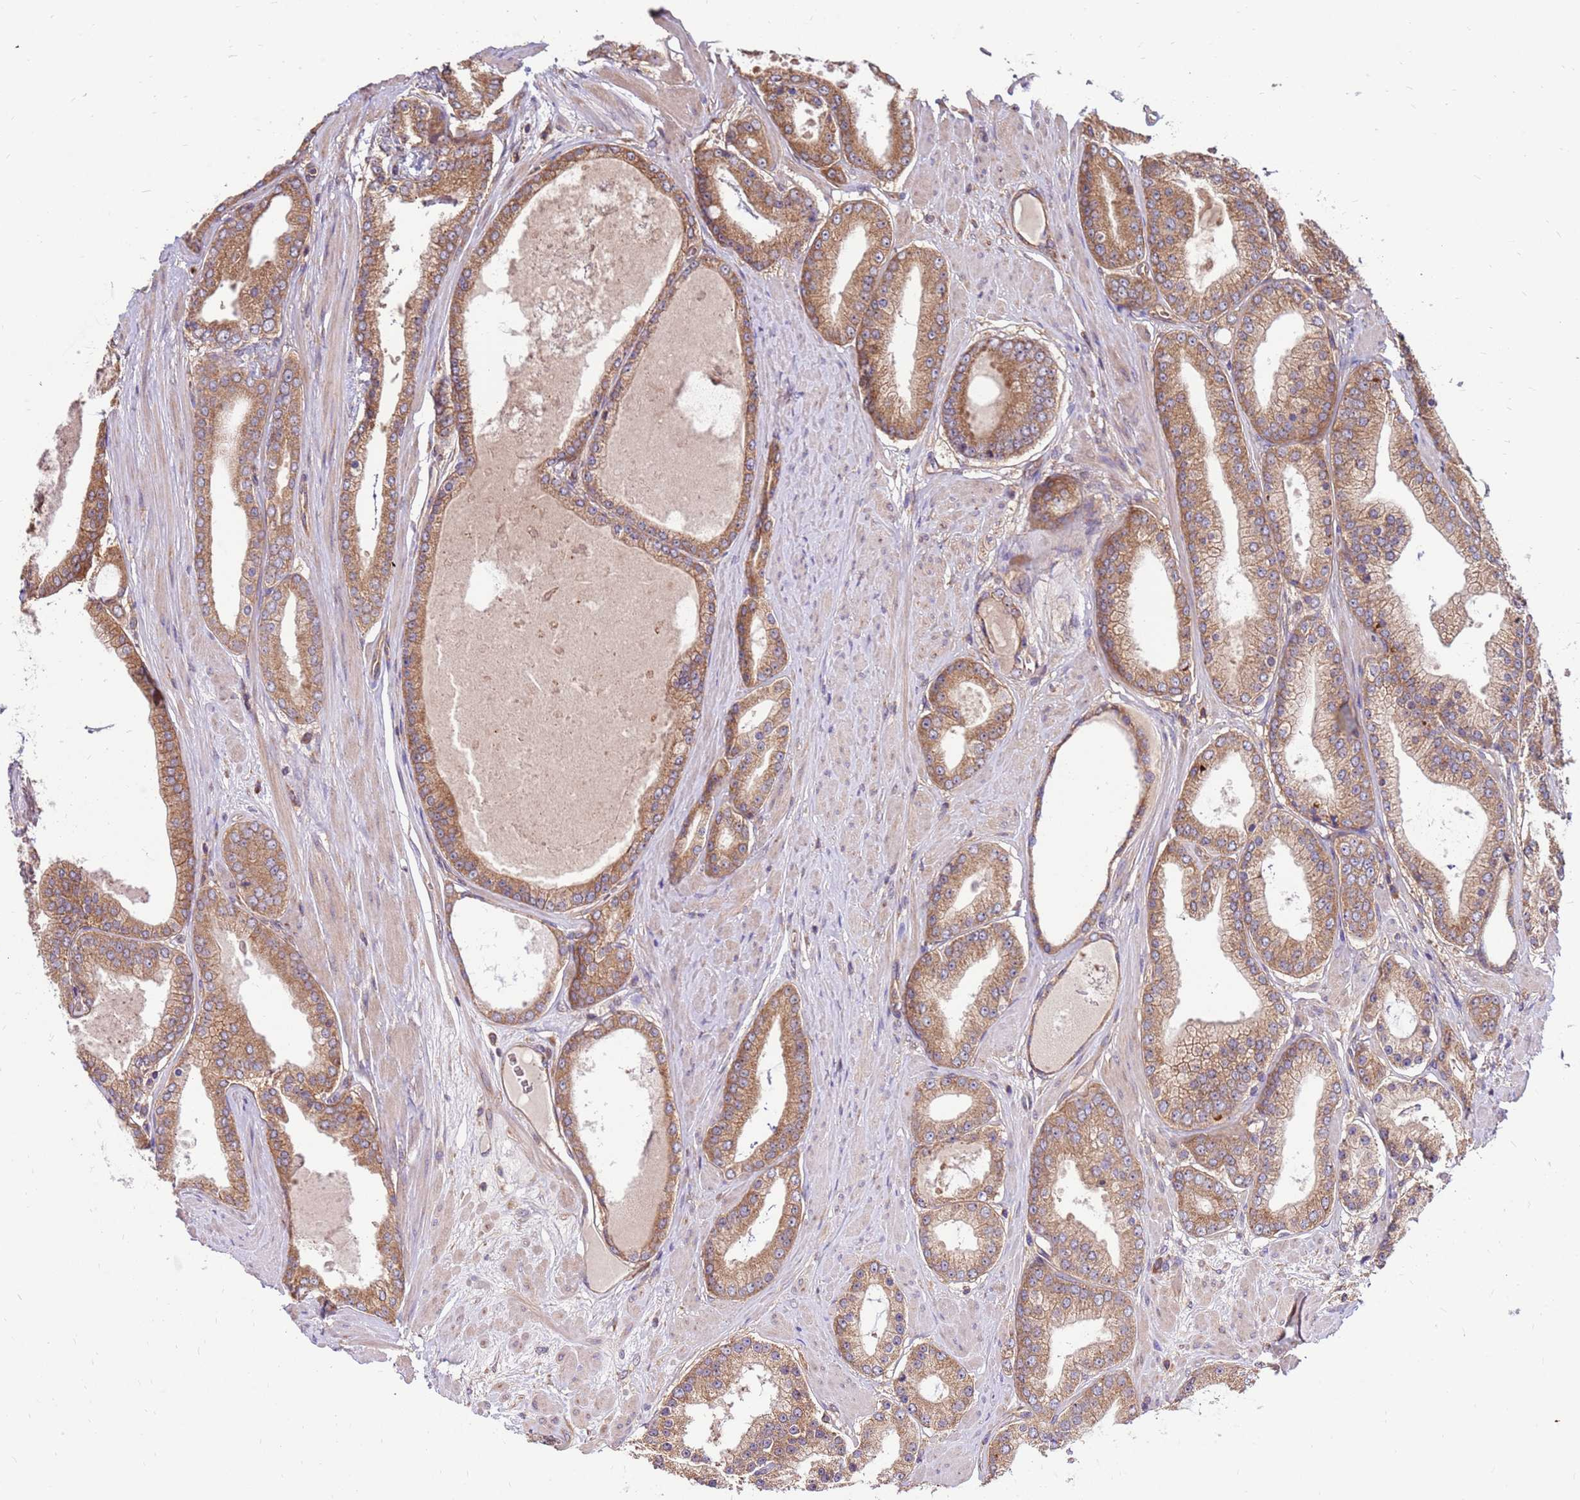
{"staining": {"intensity": "moderate", "quantity": ">75%", "location": "cytoplasmic/membranous"}, "tissue": "prostate cancer", "cell_type": "Tumor cells", "image_type": "cancer", "snomed": [{"axis": "morphology", "description": "Adenocarcinoma, High grade"}, {"axis": "topography", "description": "Prostate"}], "caption": "Immunohistochemical staining of prostate cancer (adenocarcinoma (high-grade)) reveals moderate cytoplasmic/membranous protein expression in approximately >75% of tumor cells. The staining was performed using DAB to visualize the protein expression in brown, while the nuclei were stained in blue with hematoxylin (Magnification: 20x).", "gene": "SLC44A5", "patient": {"sex": "male", "age": 59}}